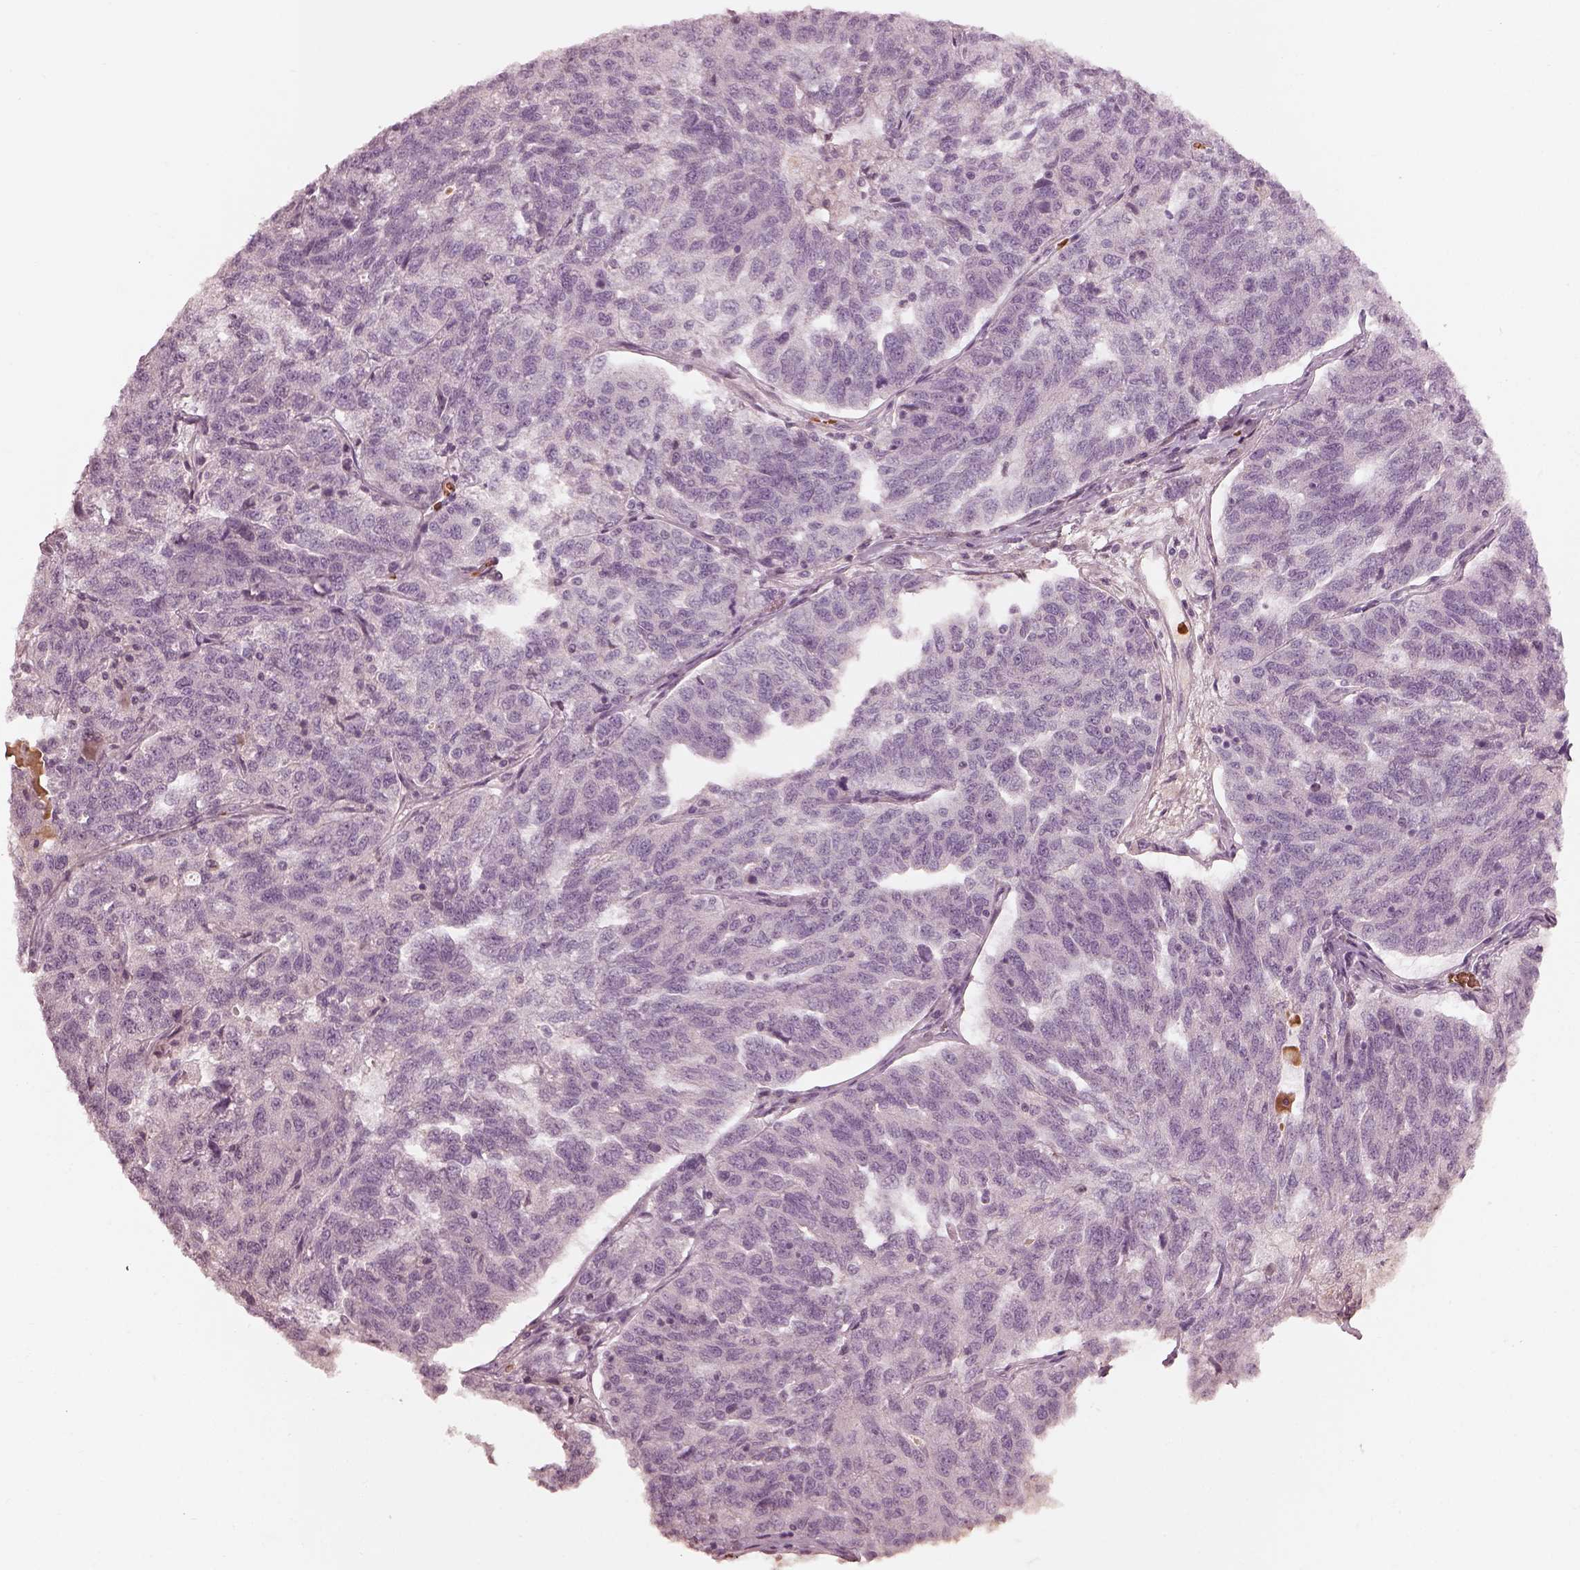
{"staining": {"intensity": "negative", "quantity": "none", "location": "none"}, "tissue": "ovarian cancer", "cell_type": "Tumor cells", "image_type": "cancer", "snomed": [{"axis": "morphology", "description": "Cystadenocarcinoma, serous, NOS"}, {"axis": "topography", "description": "Ovary"}], "caption": "The image reveals no significant positivity in tumor cells of ovarian cancer. (Stains: DAB immunohistochemistry with hematoxylin counter stain, Microscopy: brightfield microscopy at high magnification).", "gene": "ANKLE1", "patient": {"sex": "female", "age": 71}}